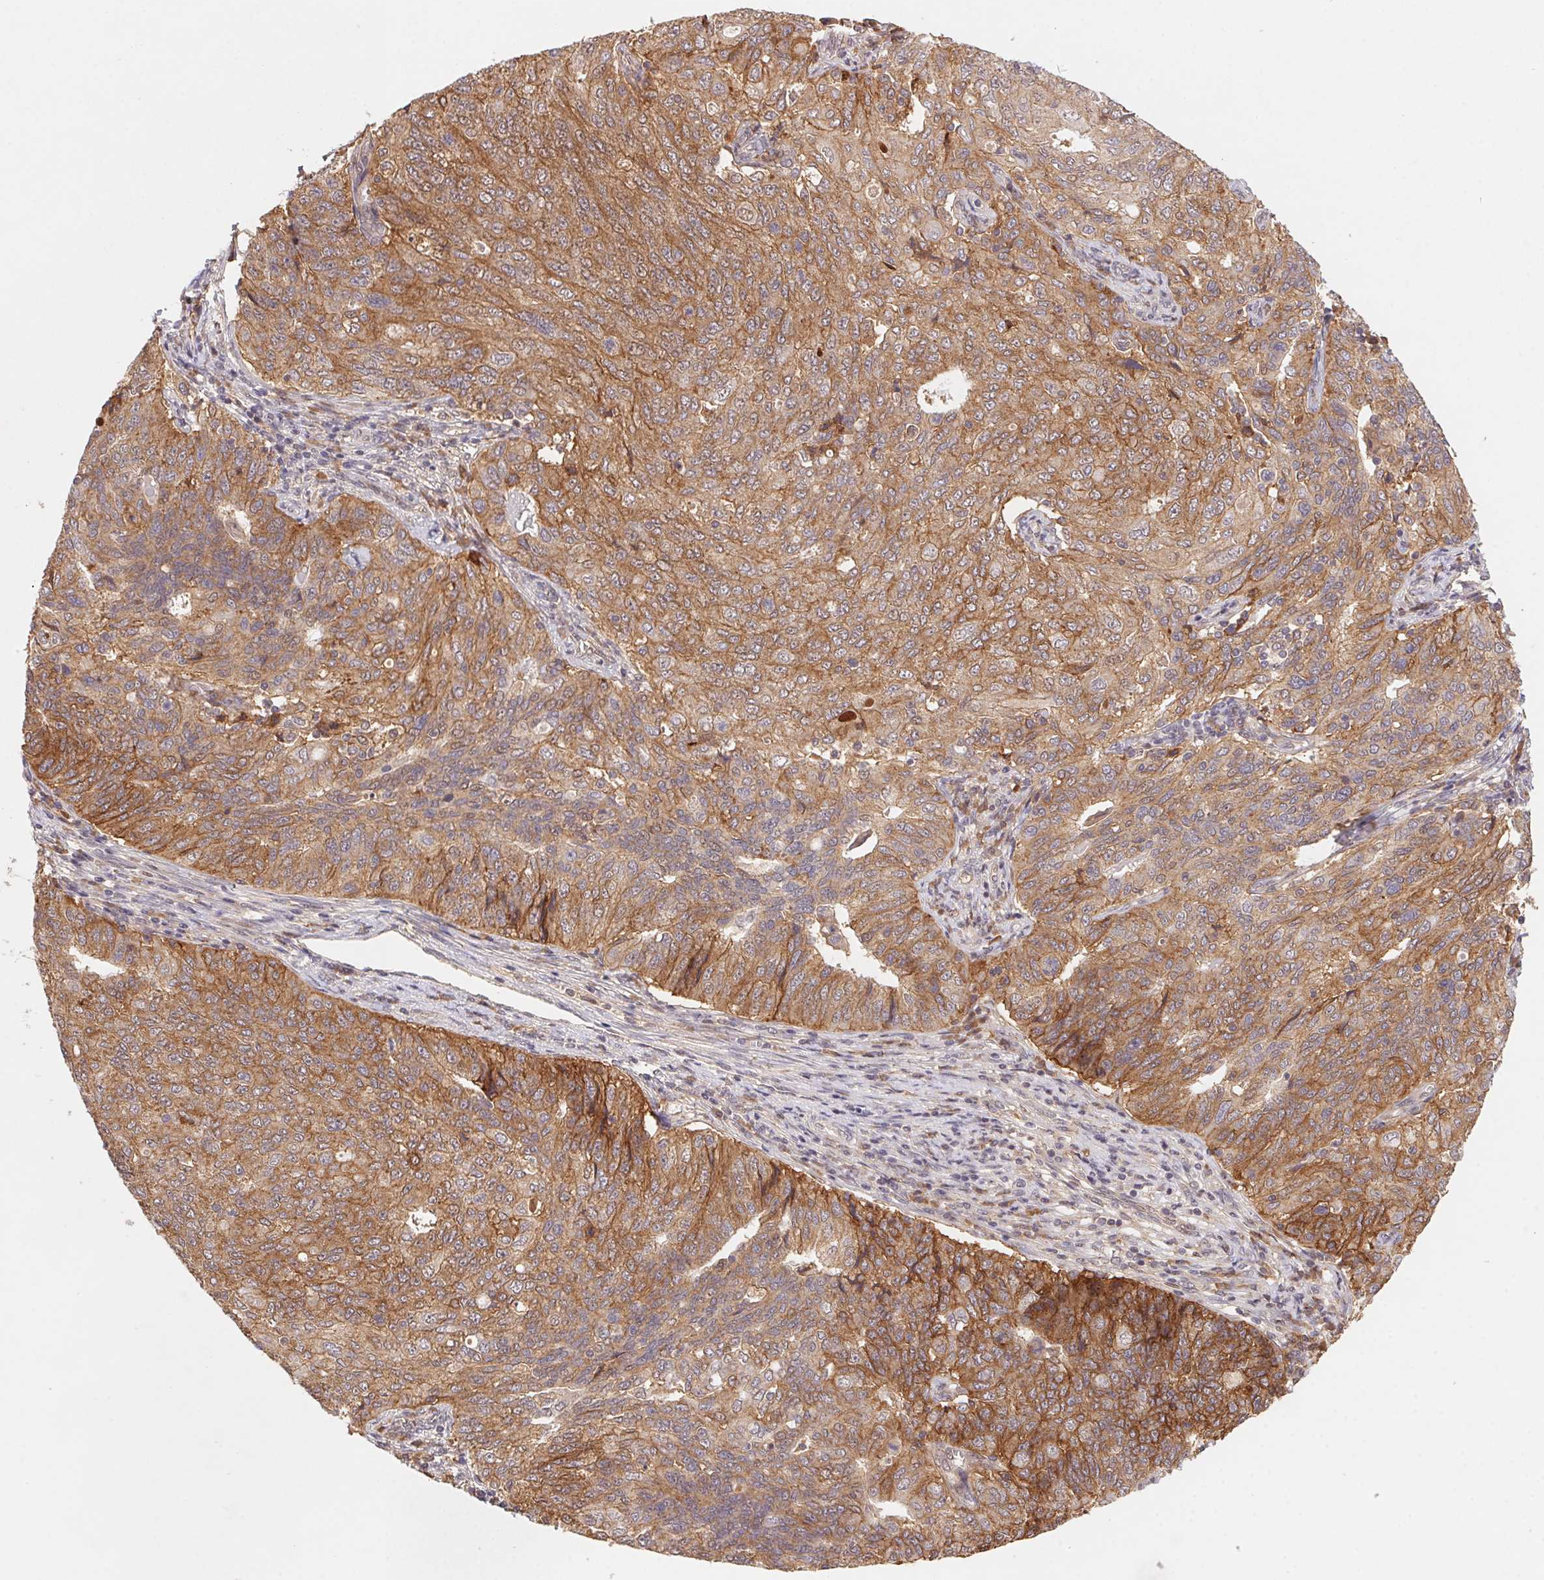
{"staining": {"intensity": "moderate", "quantity": ">75%", "location": "cytoplasmic/membranous"}, "tissue": "endometrial cancer", "cell_type": "Tumor cells", "image_type": "cancer", "snomed": [{"axis": "morphology", "description": "Adenocarcinoma, NOS"}, {"axis": "topography", "description": "Endometrium"}], "caption": "Immunohistochemical staining of endometrial cancer displays medium levels of moderate cytoplasmic/membranous protein positivity in approximately >75% of tumor cells. Nuclei are stained in blue.", "gene": "SLC52A2", "patient": {"sex": "female", "age": 43}}